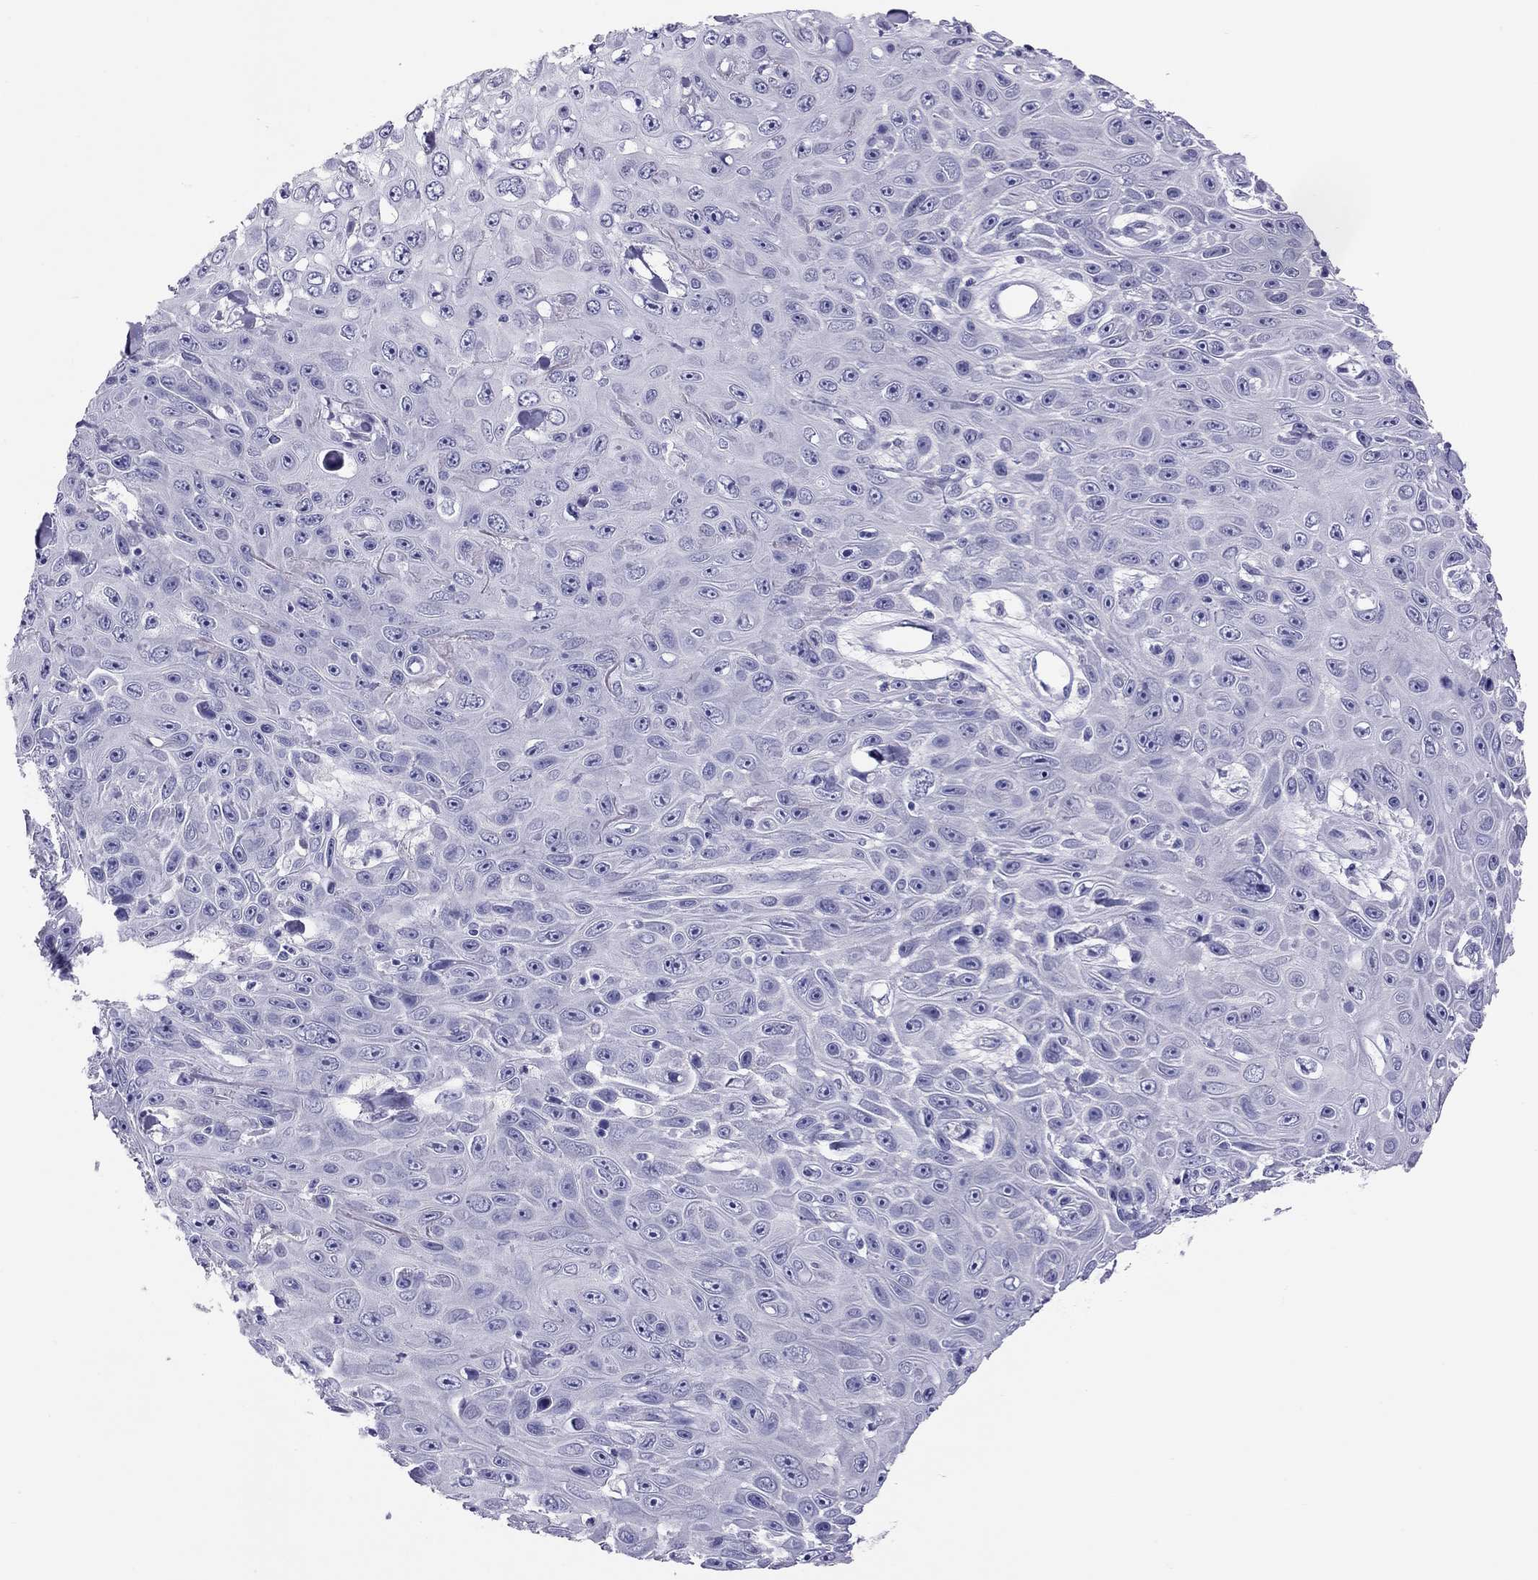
{"staining": {"intensity": "negative", "quantity": "none", "location": "none"}, "tissue": "skin cancer", "cell_type": "Tumor cells", "image_type": "cancer", "snomed": [{"axis": "morphology", "description": "Squamous cell carcinoma, NOS"}, {"axis": "topography", "description": "Skin"}], "caption": "Immunohistochemical staining of human skin squamous cell carcinoma reveals no significant expression in tumor cells.", "gene": "PSMB11", "patient": {"sex": "male", "age": 82}}